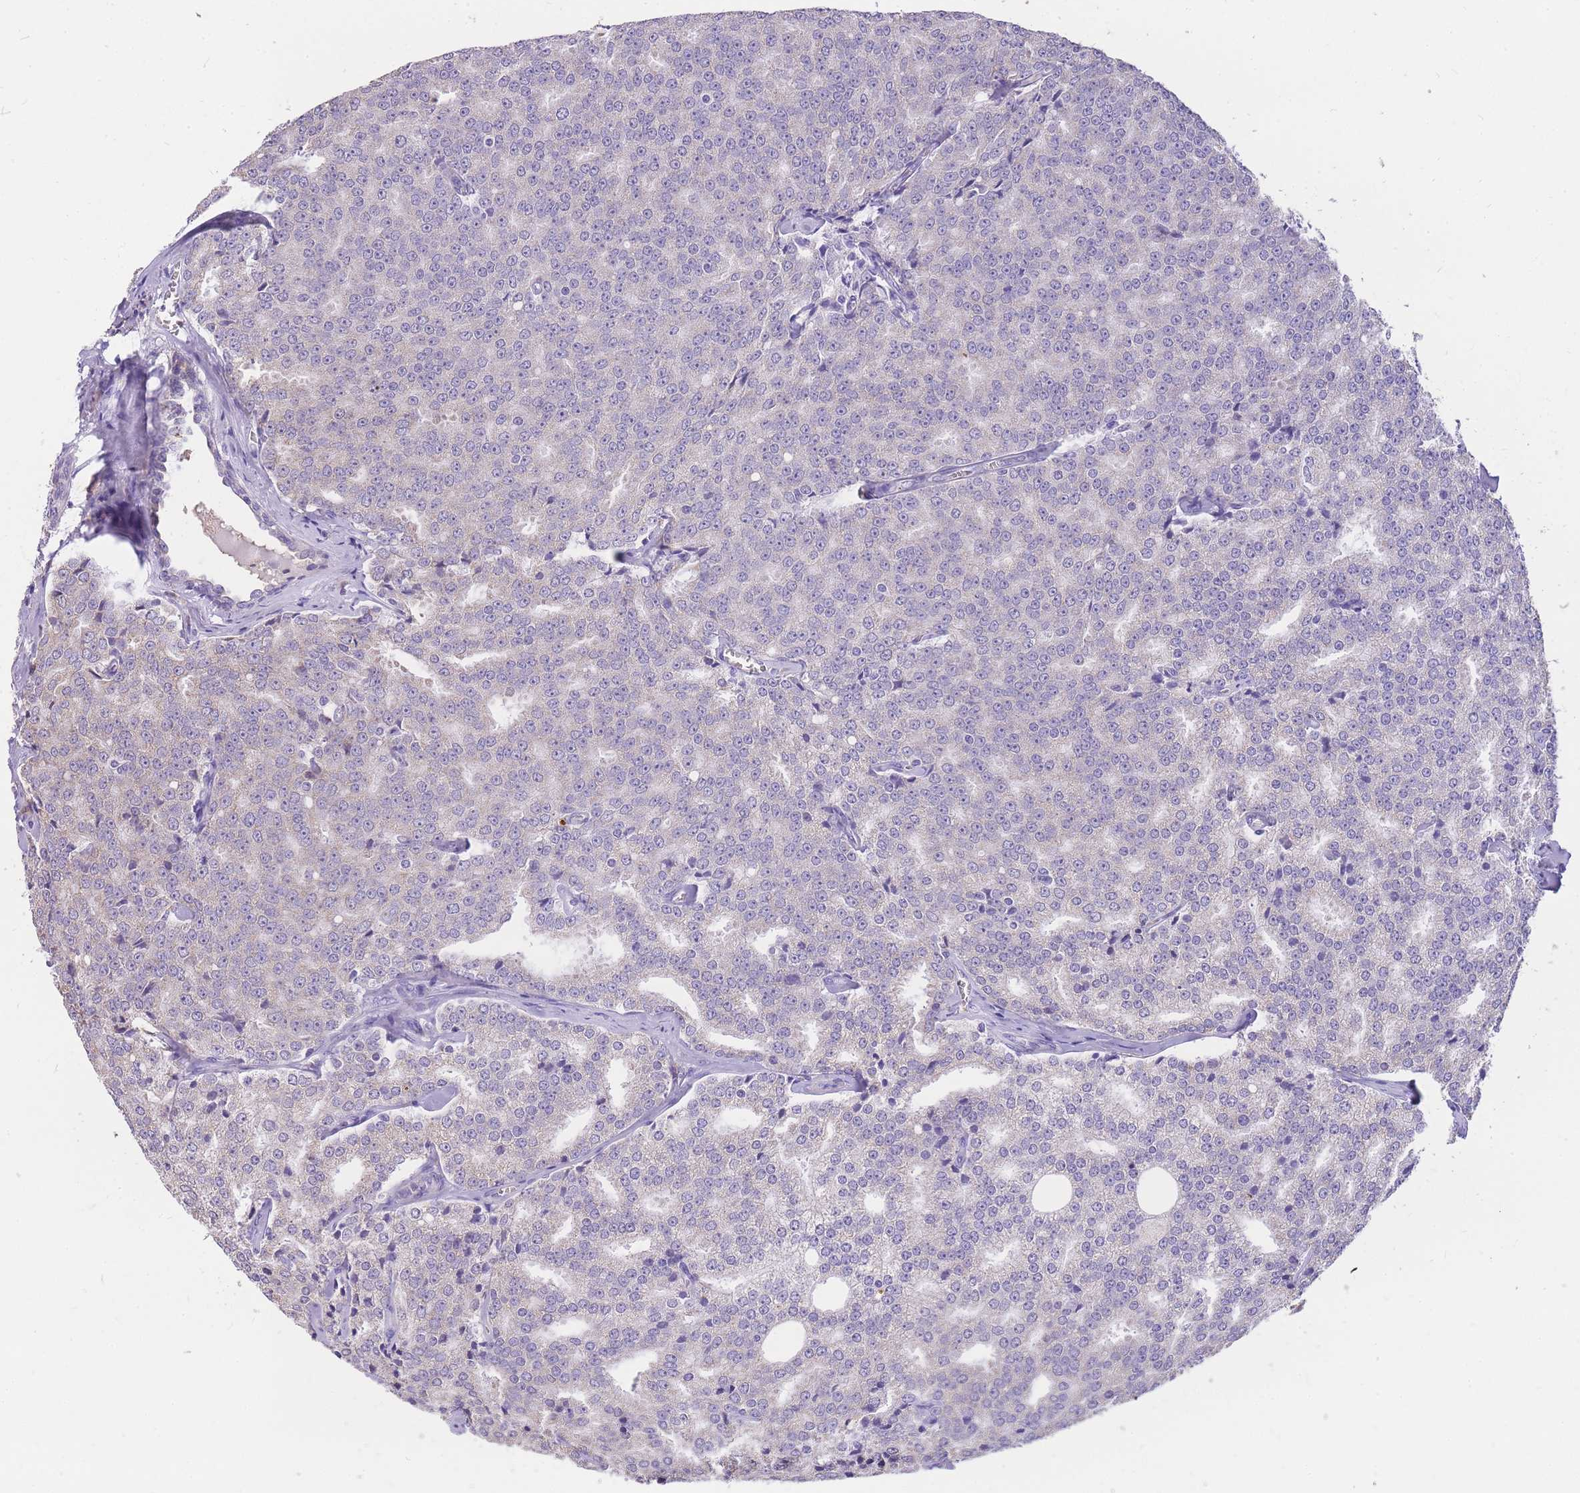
{"staining": {"intensity": "negative", "quantity": "none", "location": "none"}, "tissue": "prostate cancer", "cell_type": "Tumor cells", "image_type": "cancer", "snomed": [{"axis": "morphology", "description": "Adenocarcinoma, Low grade"}, {"axis": "topography", "description": "Prostate"}], "caption": "Immunohistochemistry (IHC) of human prostate cancer shows no expression in tumor cells.", "gene": "C2orf88", "patient": {"sex": "male", "age": 60}}